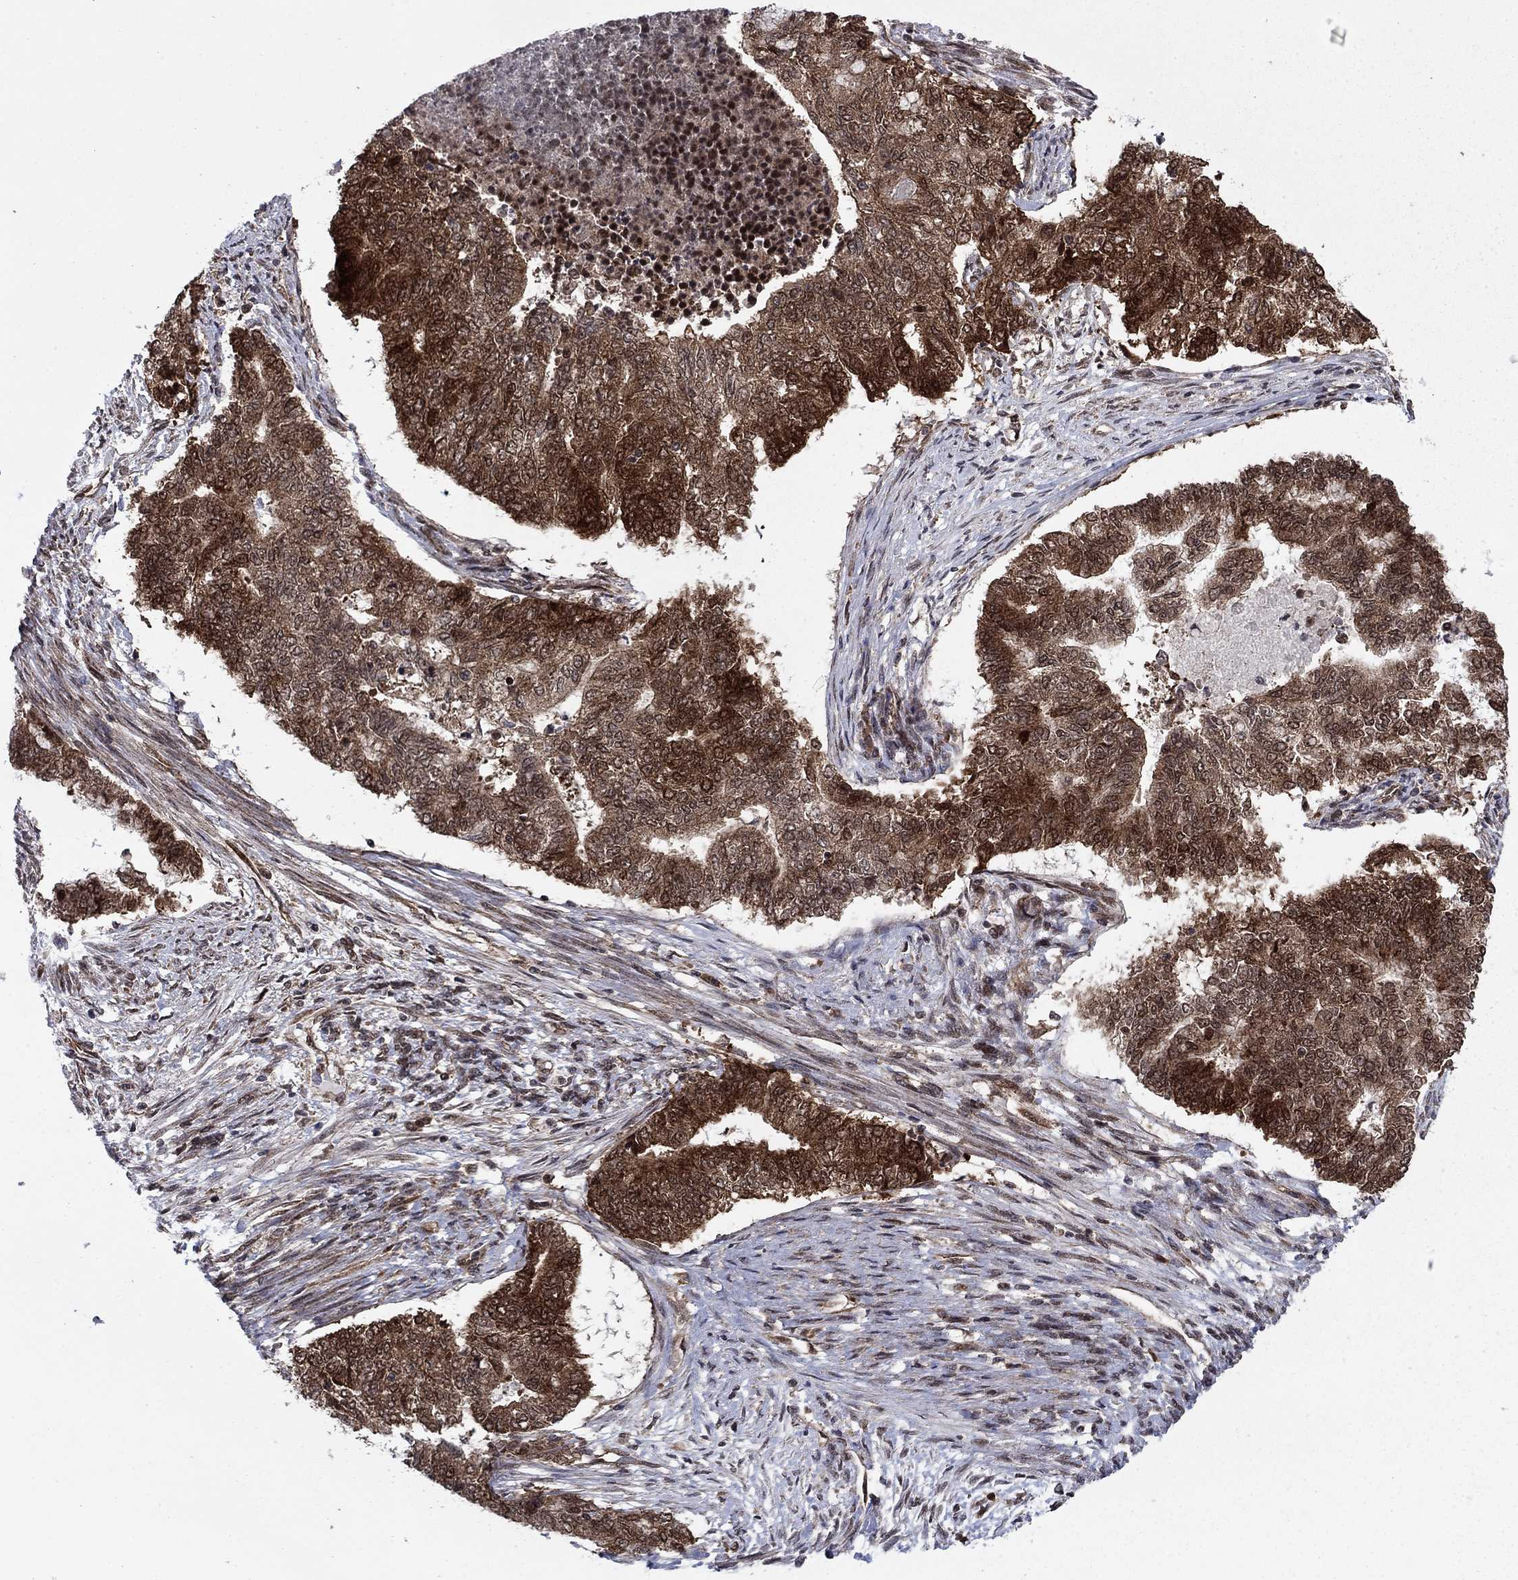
{"staining": {"intensity": "strong", "quantity": "25%-75%", "location": "cytoplasmic/membranous"}, "tissue": "endometrial cancer", "cell_type": "Tumor cells", "image_type": "cancer", "snomed": [{"axis": "morphology", "description": "Adenocarcinoma, NOS"}, {"axis": "topography", "description": "Endometrium"}], "caption": "Immunohistochemical staining of human endometrial cancer (adenocarcinoma) reveals strong cytoplasmic/membranous protein staining in approximately 25%-75% of tumor cells.", "gene": "DNAJA1", "patient": {"sex": "female", "age": 65}}